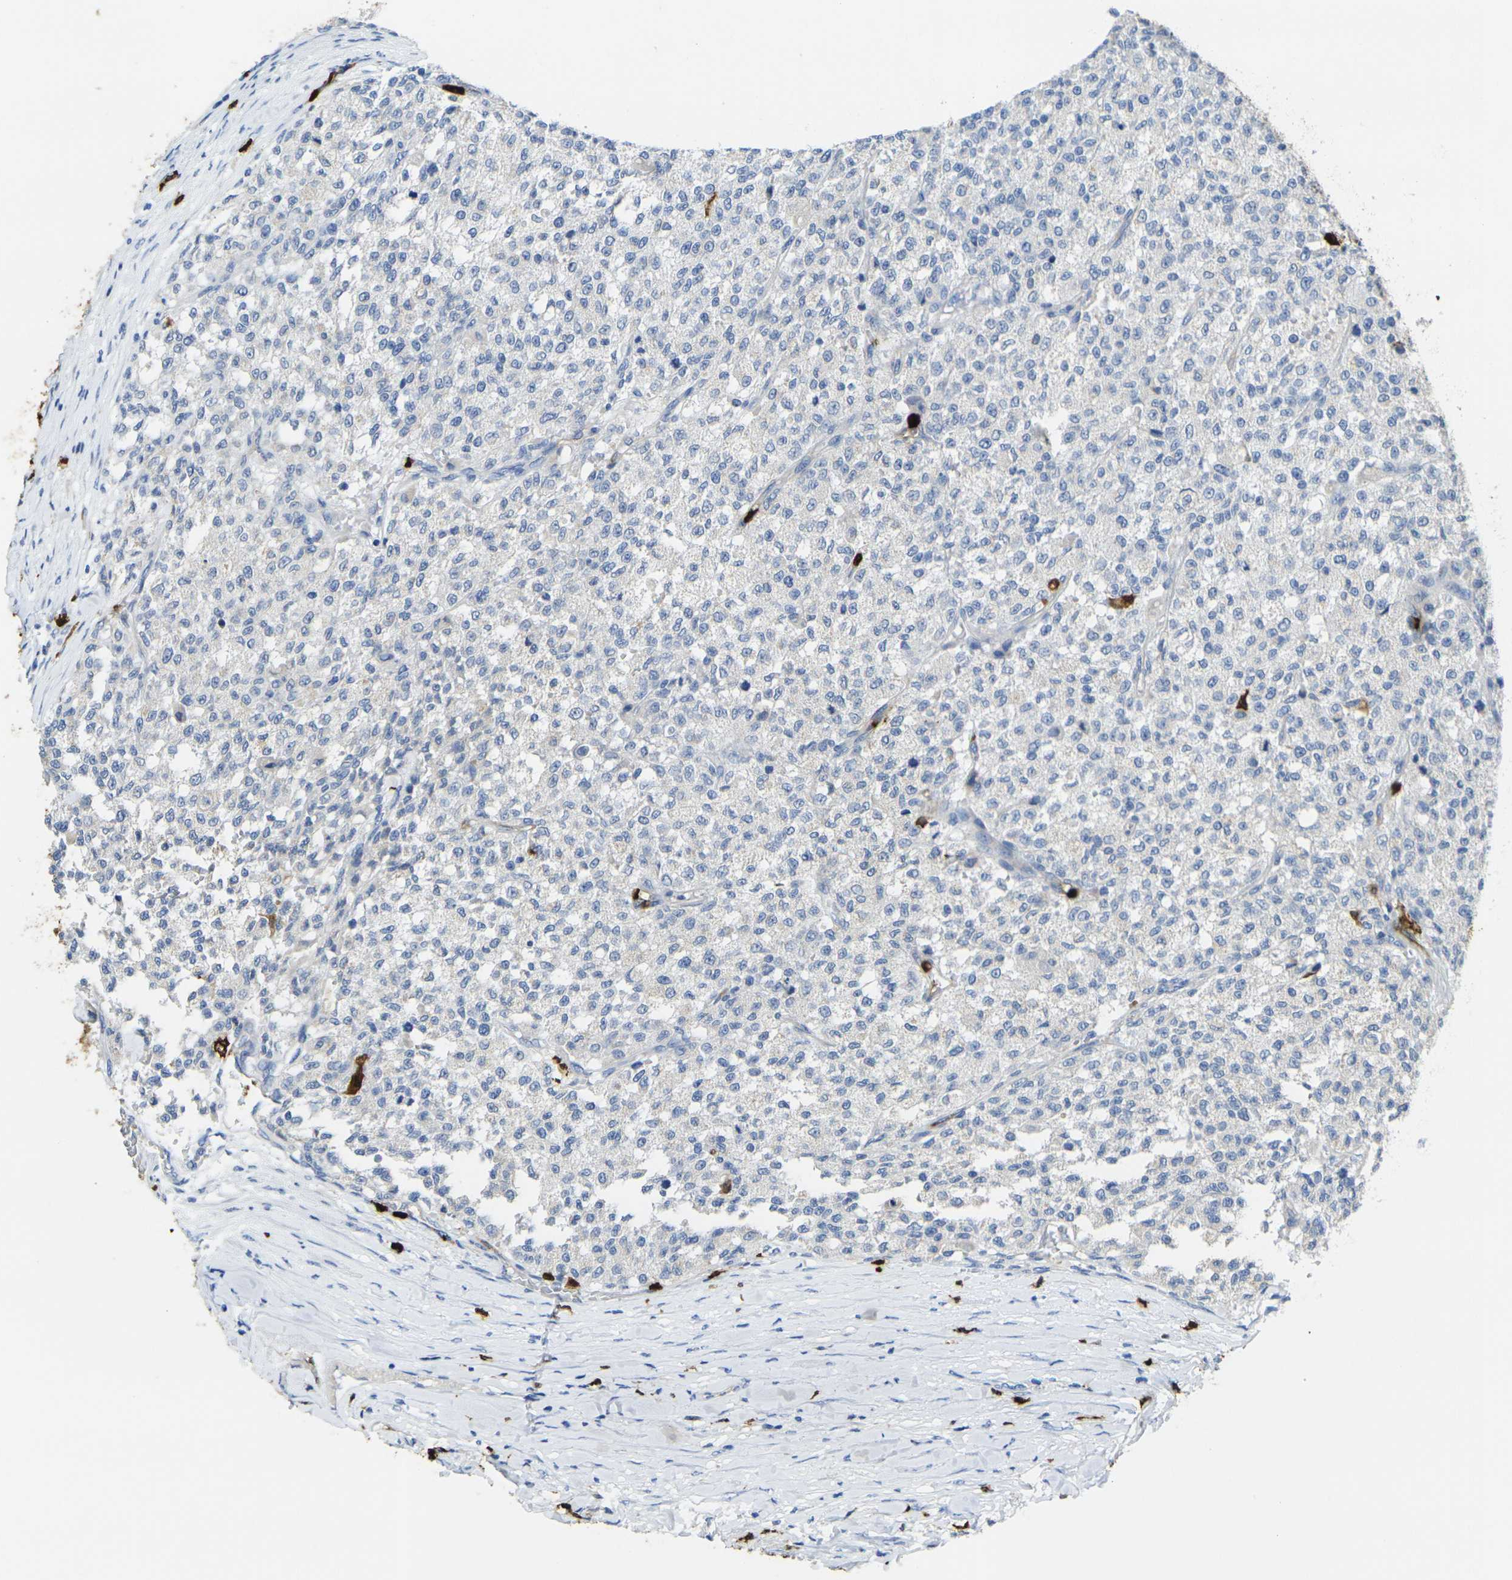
{"staining": {"intensity": "negative", "quantity": "none", "location": "none"}, "tissue": "testis cancer", "cell_type": "Tumor cells", "image_type": "cancer", "snomed": [{"axis": "morphology", "description": "Seminoma, NOS"}, {"axis": "topography", "description": "Testis"}], "caption": "Testis cancer (seminoma) was stained to show a protein in brown. There is no significant staining in tumor cells. Nuclei are stained in blue.", "gene": "S100A9", "patient": {"sex": "male", "age": 59}}